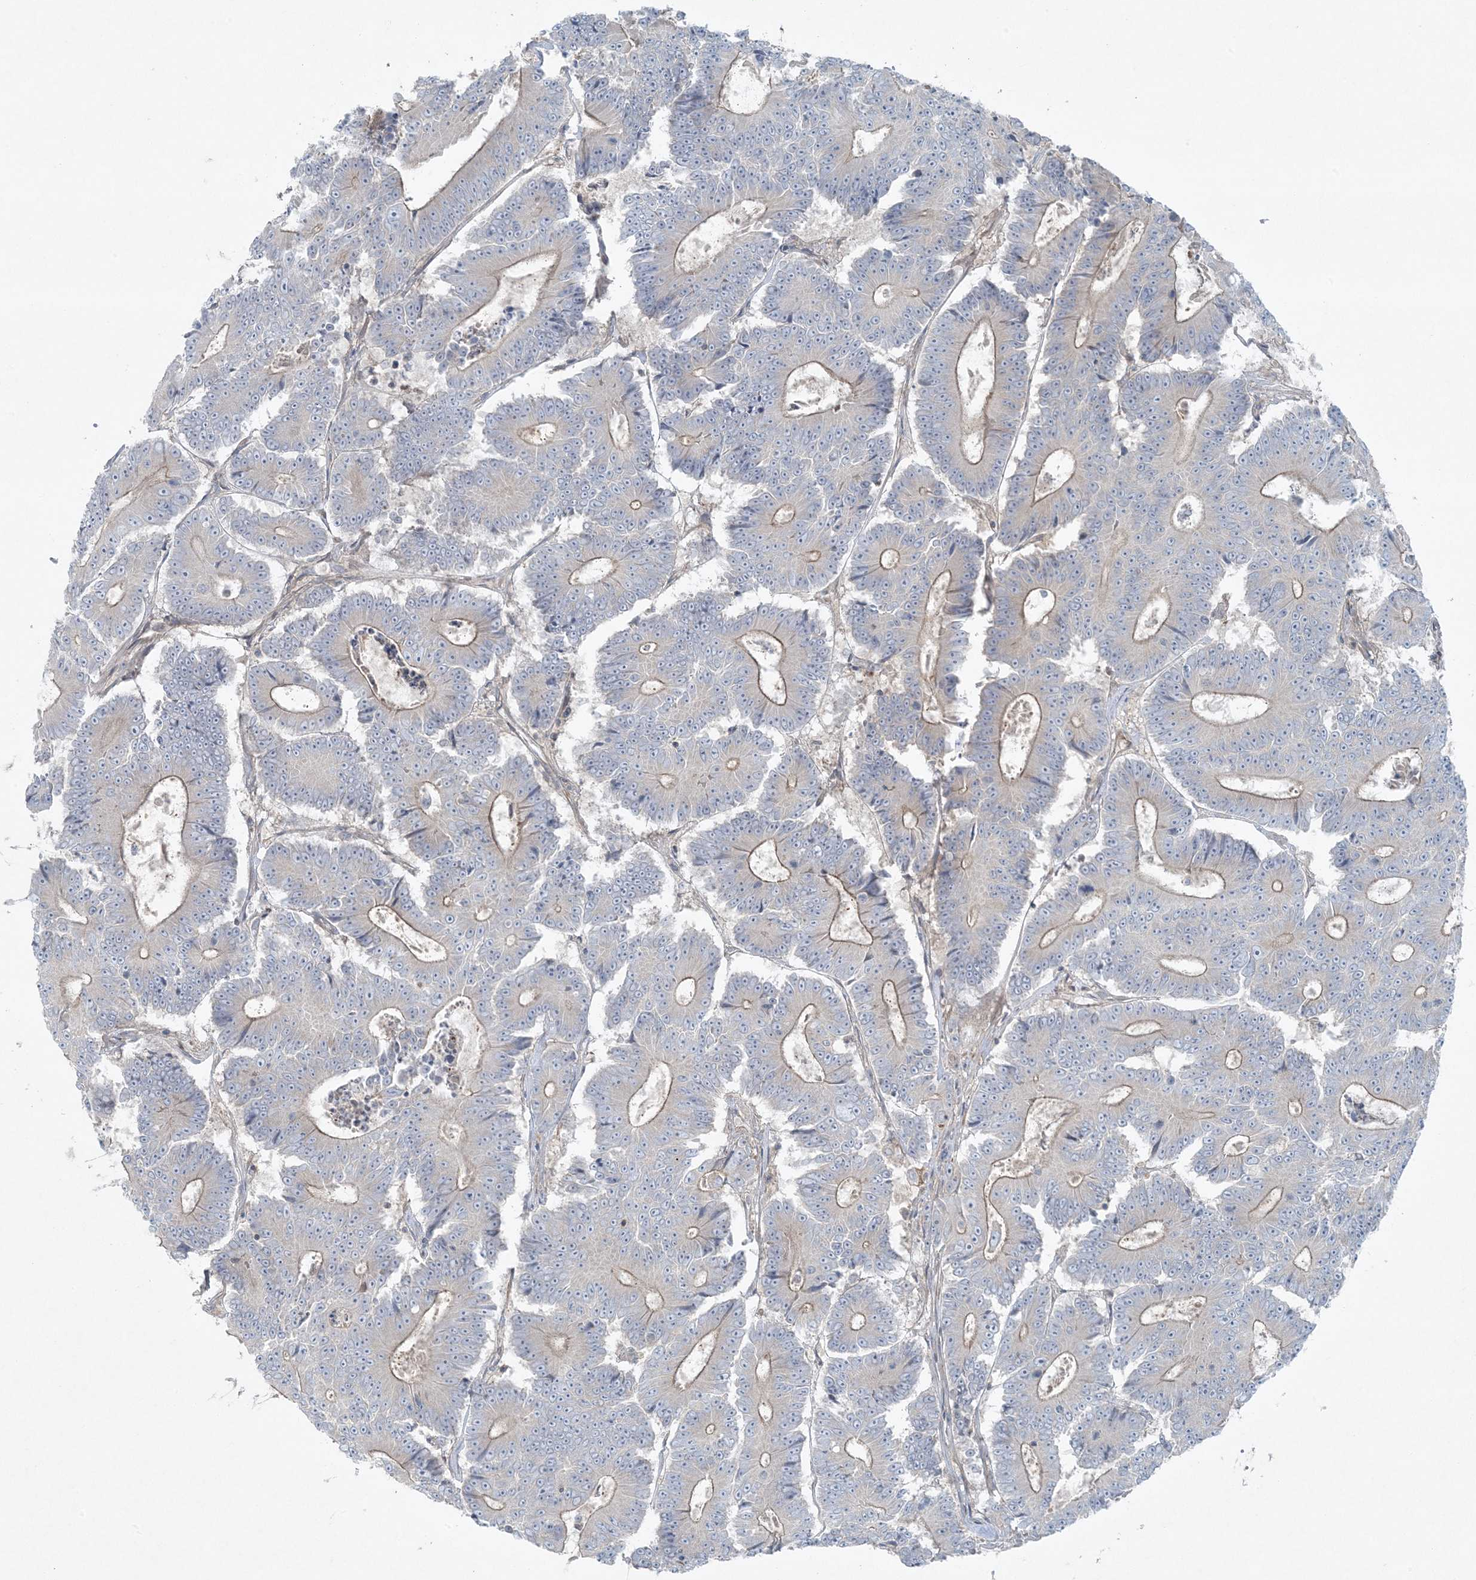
{"staining": {"intensity": "moderate", "quantity": "25%-75%", "location": "cytoplasmic/membranous"}, "tissue": "colorectal cancer", "cell_type": "Tumor cells", "image_type": "cancer", "snomed": [{"axis": "morphology", "description": "Adenocarcinoma, NOS"}, {"axis": "topography", "description": "Colon"}], "caption": "Immunohistochemical staining of human colorectal adenocarcinoma demonstrates moderate cytoplasmic/membranous protein expression in about 25%-75% of tumor cells.", "gene": "PIK3R4", "patient": {"sex": "male", "age": 83}}